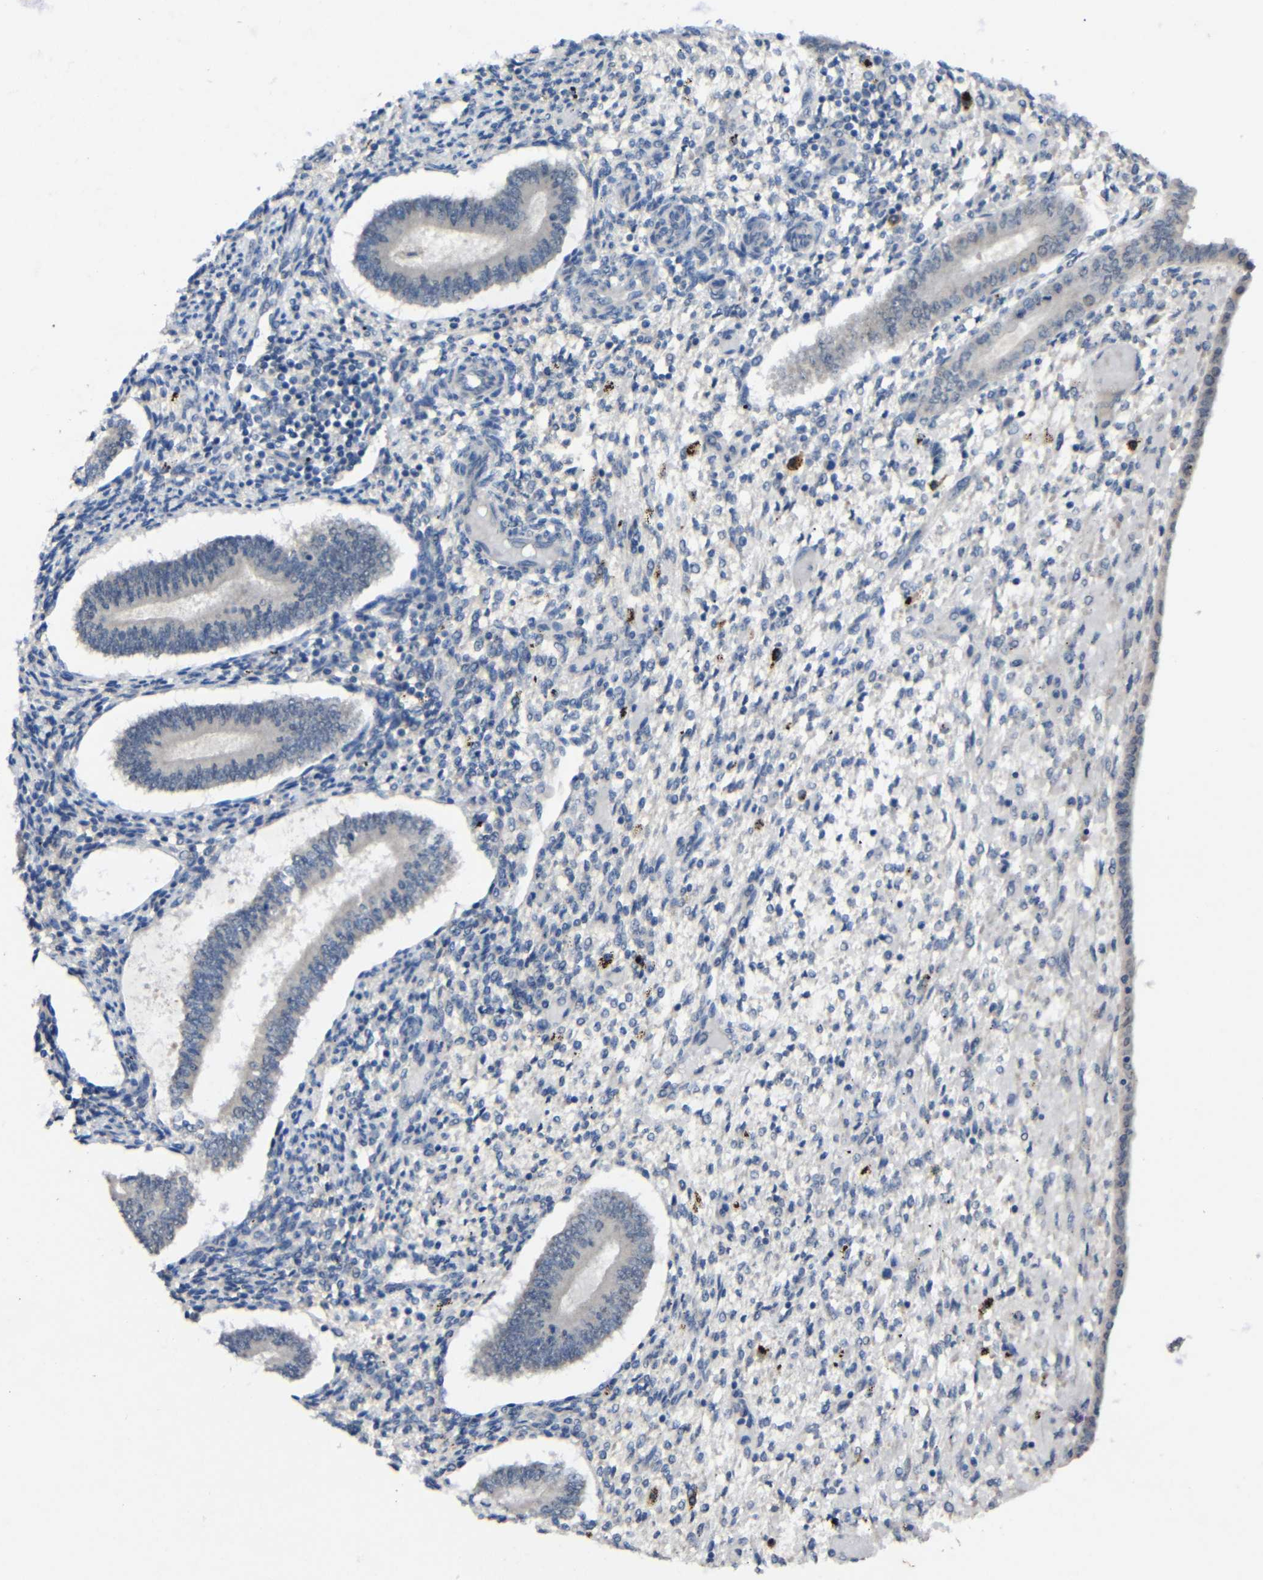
{"staining": {"intensity": "negative", "quantity": "none", "location": "none"}, "tissue": "endometrium", "cell_type": "Cells in endometrial stroma", "image_type": "normal", "snomed": [{"axis": "morphology", "description": "Normal tissue, NOS"}, {"axis": "topography", "description": "Endometrium"}], "caption": "The IHC histopathology image has no significant expression in cells in endometrial stroma of endometrium.", "gene": "HNF1A", "patient": {"sex": "female", "age": 42}}